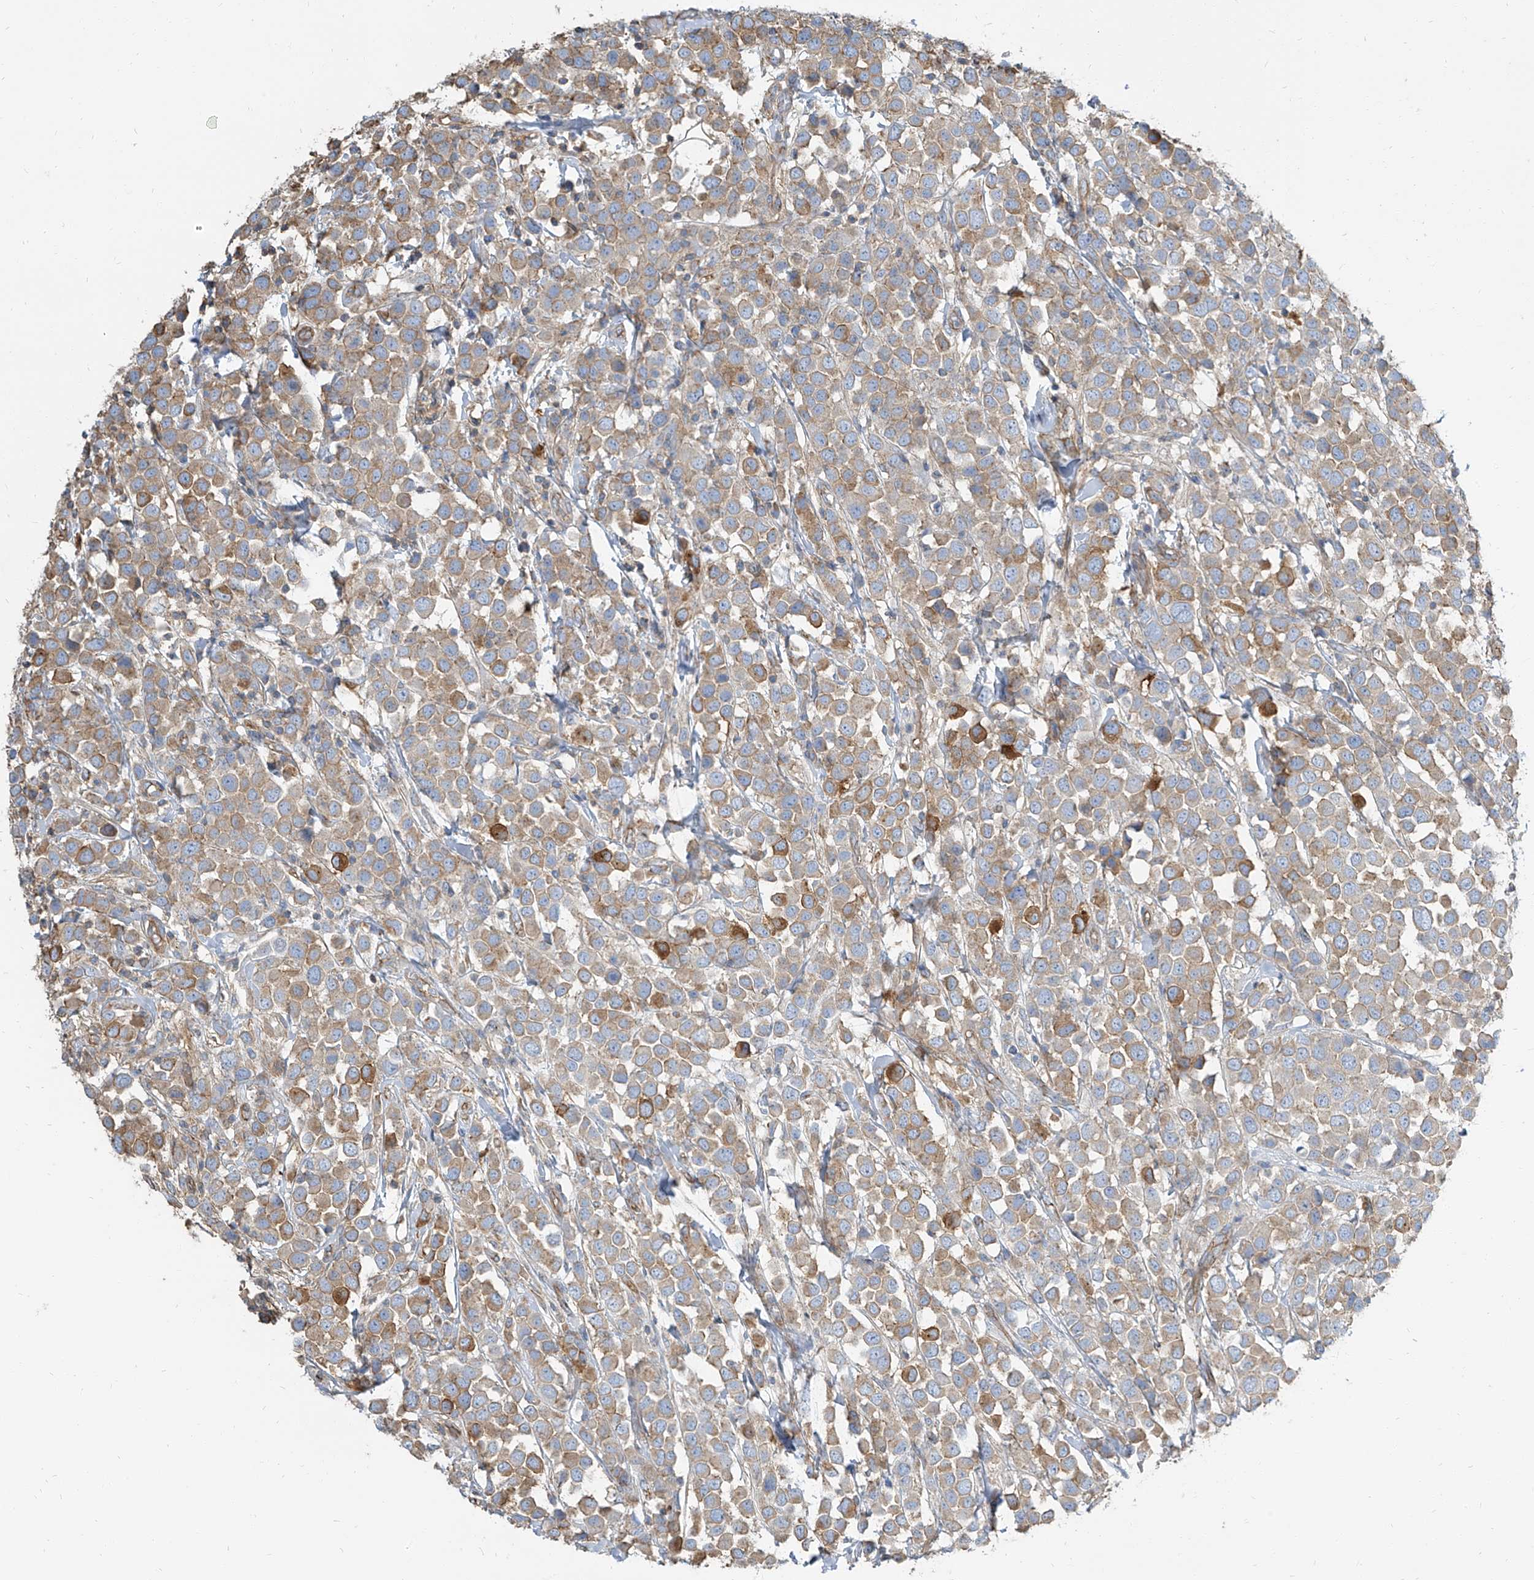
{"staining": {"intensity": "moderate", "quantity": "25%-75%", "location": "cytoplasmic/membranous"}, "tissue": "breast cancer", "cell_type": "Tumor cells", "image_type": "cancer", "snomed": [{"axis": "morphology", "description": "Duct carcinoma"}, {"axis": "topography", "description": "Breast"}], "caption": "Human breast cancer (intraductal carcinoma) stained with a brown dye exhibits moderate cytoplasmic/membranous positive staining in approximately 25%-75% of tumor cells.", "gene": "TXLNB", "patient": {"sex": "female", "age": 61}}